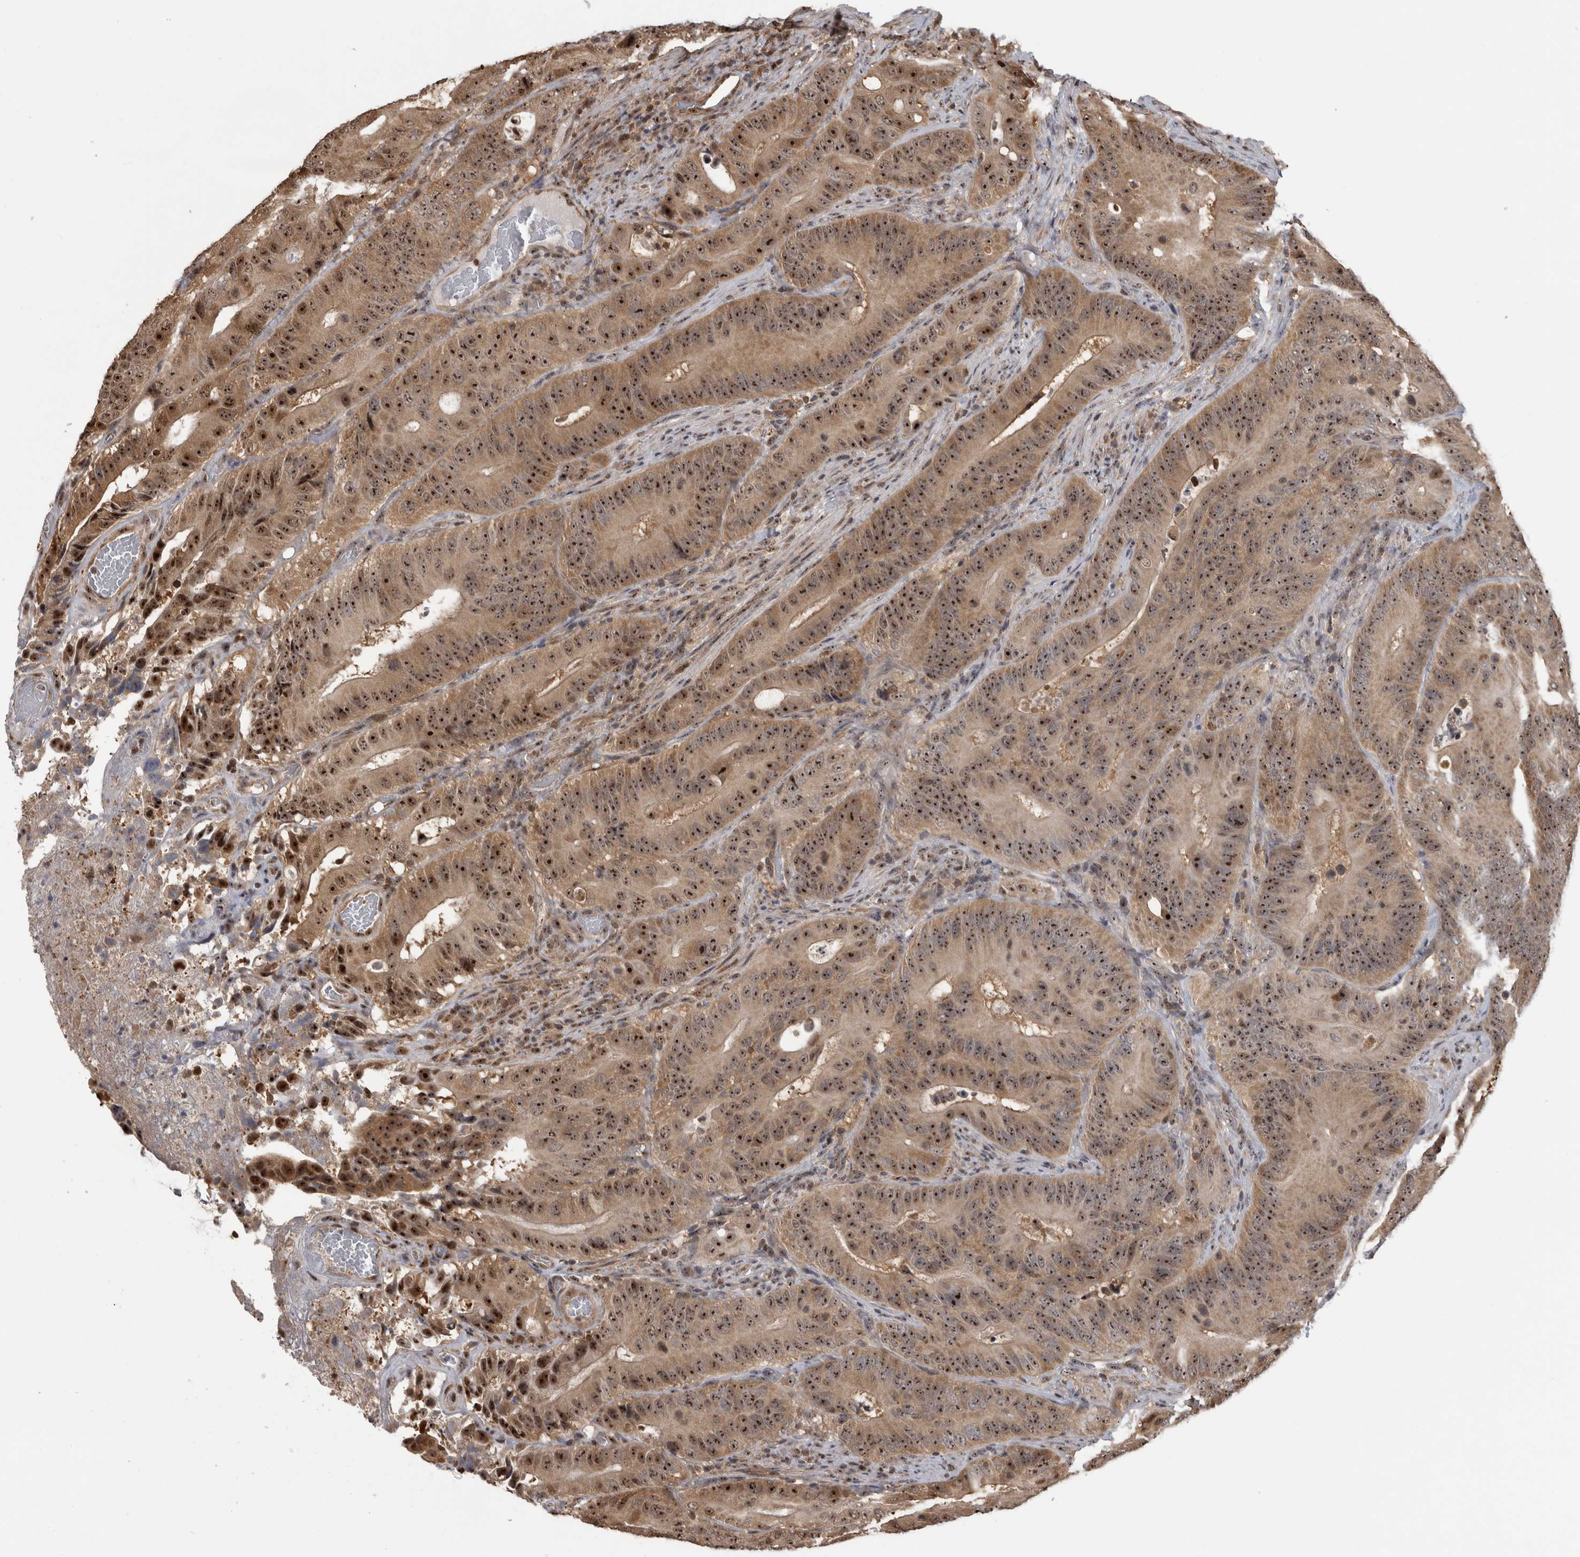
{"staining": {"intensity": "strong", "quantity": "25%-75%", "location": "cytoplasmic/membranous,nuclear"}, "tissue": "colorectal cancer", "cell_type": "Tumor cells", "image_type": "cancer", "snomed": [{"axis": "morphology", "description": "Adenocarcinoma, NOS"}, {"axis": "topography", "description": "Colon"}], "caption": "Colorectal cancer (adenocarcinoma) stained for a protein exhibits strong cytoplasmic/membranous and nuclear positivity in tumor cells.", "gene": "TDRD7", "patient": {"sex": "male", "age": 83}}